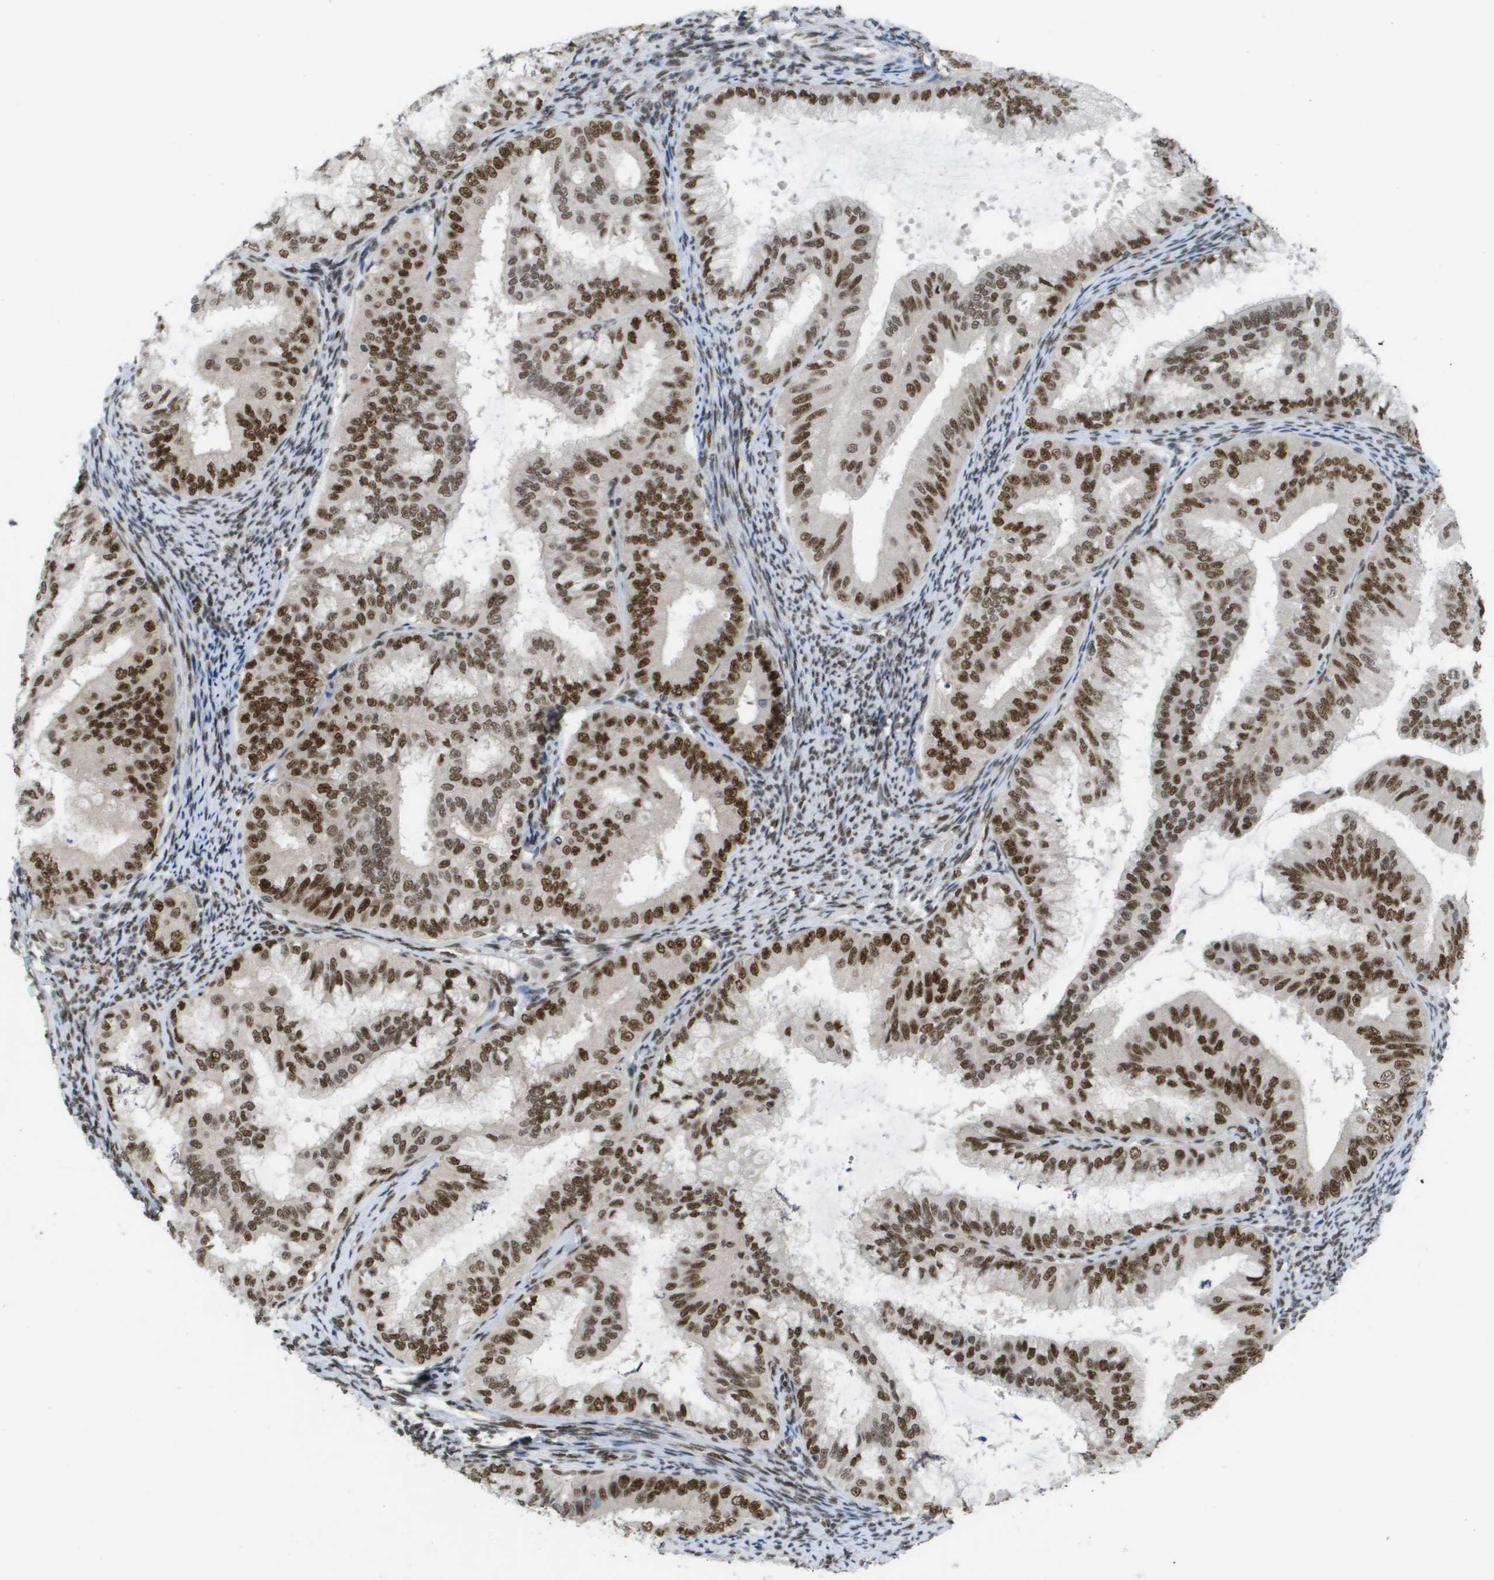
{"staining": {"intensity": "strong", "quantity": ">75%", "location": "nuclear"}, "tissue": "endometrial cancer", "cell_type": "Tumor cells", "image_type": "cancer", "snomed": [{"axis": "morphology", "description": "Adenocarcinoma, NOS"}, {"axis": "topography", "description": "Endometrium"}], "caption": "Human endometrial cancer (adenocarcinoma) stained with a protein marker demonstrates strong staining in tumor cells.", "gene": "CDT1", "patient": {"sex": "female", "age": 63}}